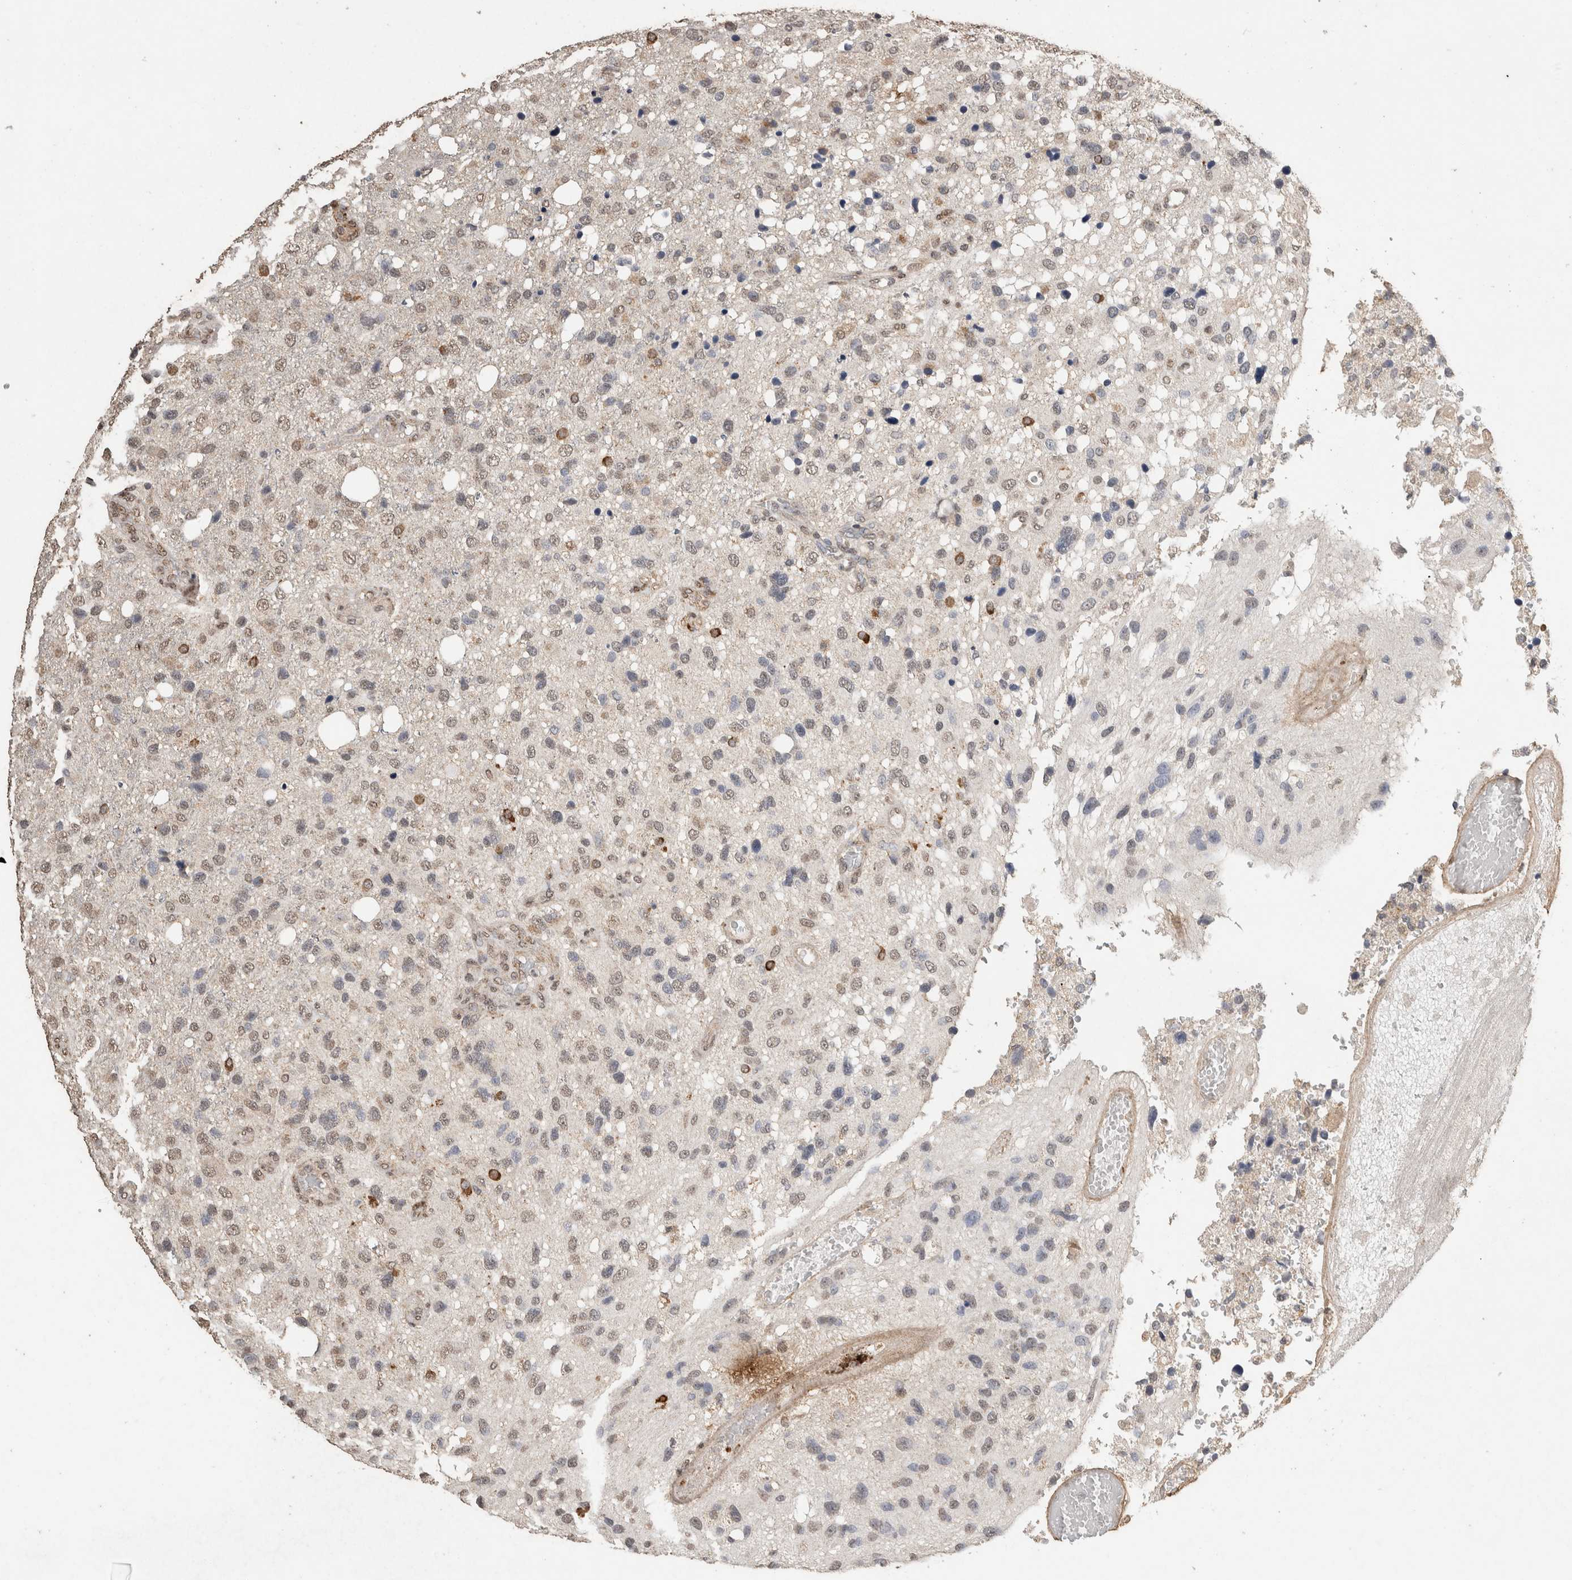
{"staining": {"intensity": "weak", "quantity": "<25%", "location": "nuclear"}, "tissue": "glioma", "cell_type": "Tumor cells", "image_type": "cancer", "snomed": [{"axis": "morphology", "description": "Glioma, malignant, High grade"}, {"axis": "topography", "description": "Brain"}], "caption": "The image reveals no staining of tumor cells in glioma. Brightfield microscopy of immunohistochemistry stained with DAB (3,3'-diaminobenzidine) (brown) and hematoxylin (blue), captured at high magnification.", "gene": "C1QTNF5", "patient": {"sex": "female", "age": 58}}